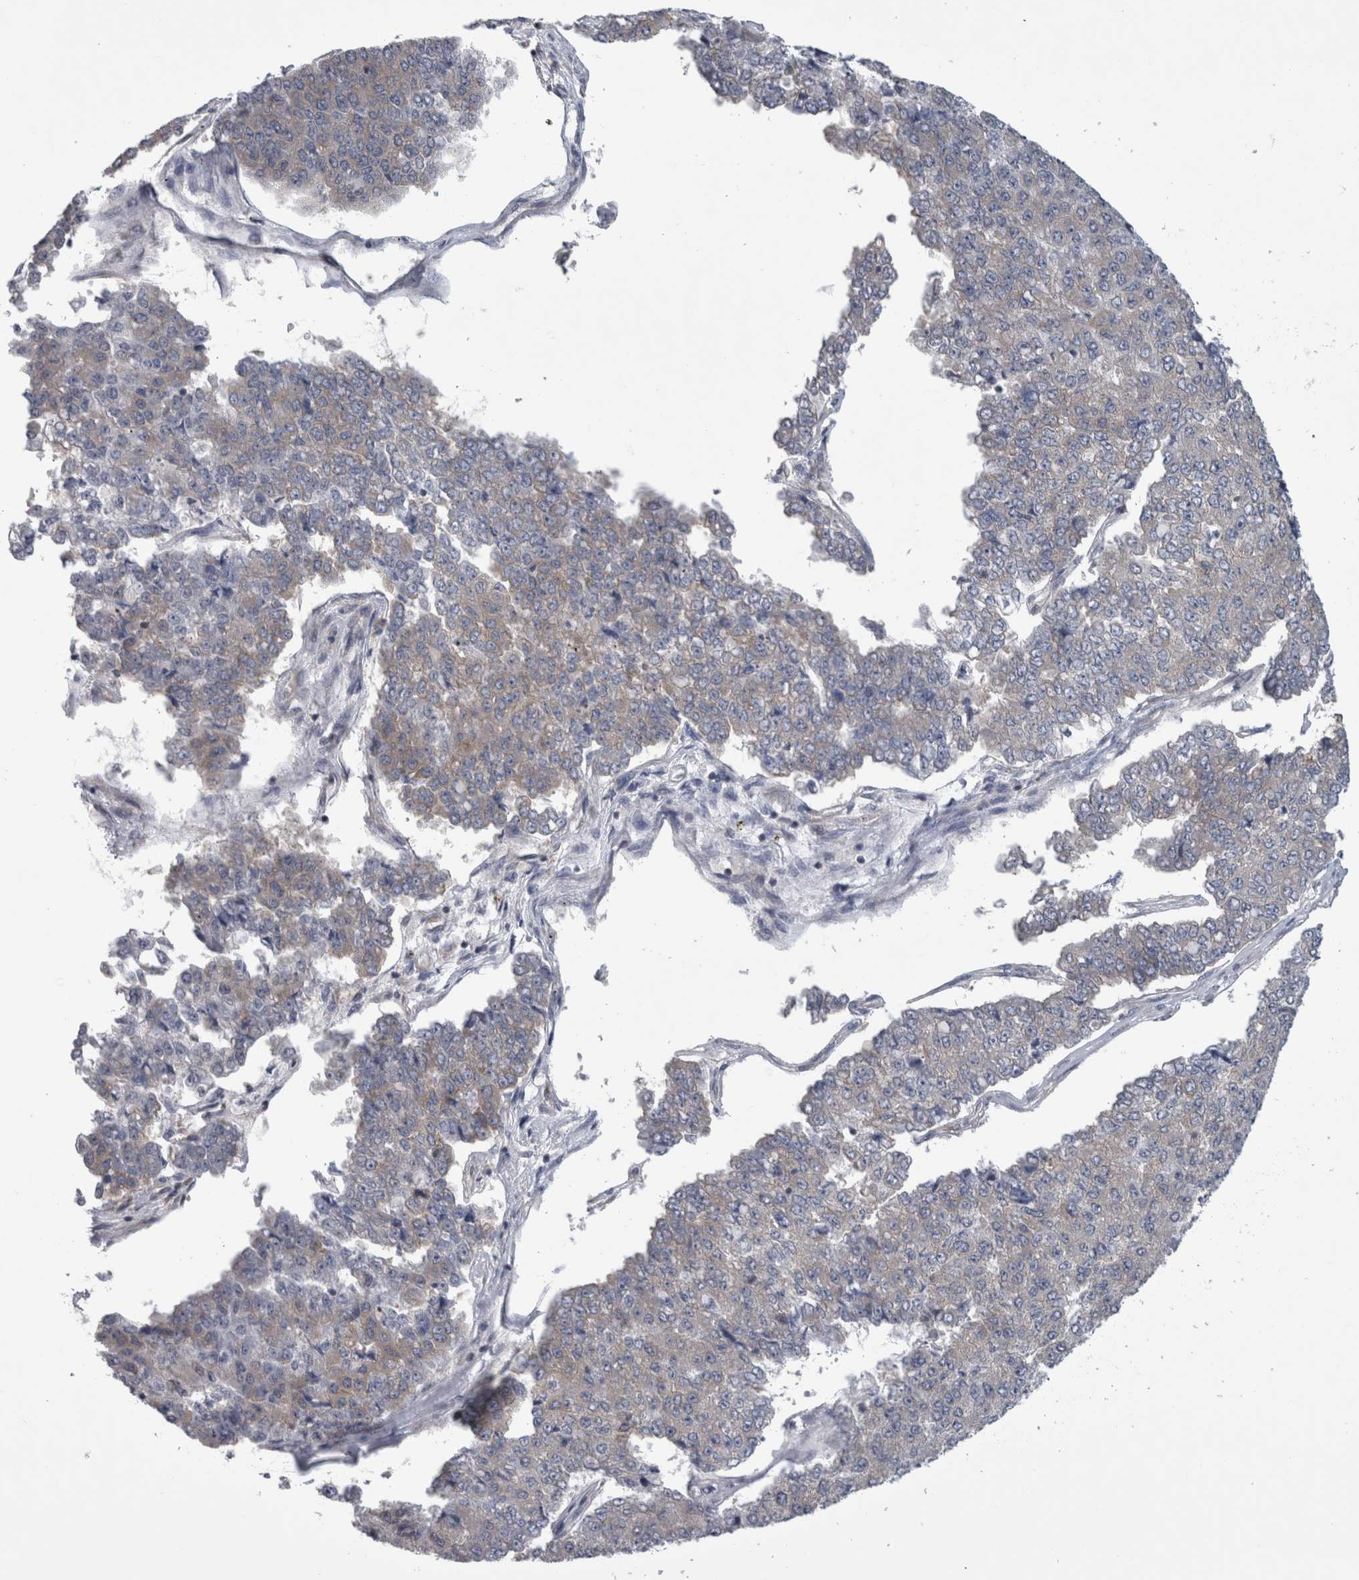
{"staining": {"intensity": "weak", "quantity": "<25%", "location": "cytoplasmic/membranous"}, "tissue": "pancreatic cancer", "cell_type": "Tumor cells", "image_type": "cancer", "snomed": [{"axis": "morphology", "description": "Adenocarcinoma, NOS"}, {"axis": "topography", "description": "Pancreas"}], "caption": "Immunohistochemical staining of pancreatic adenocarcinoma displays no significant staining in tumor cells.", "gene": "PRRC2C", "patient": {"sex": "male", "age": 50}}